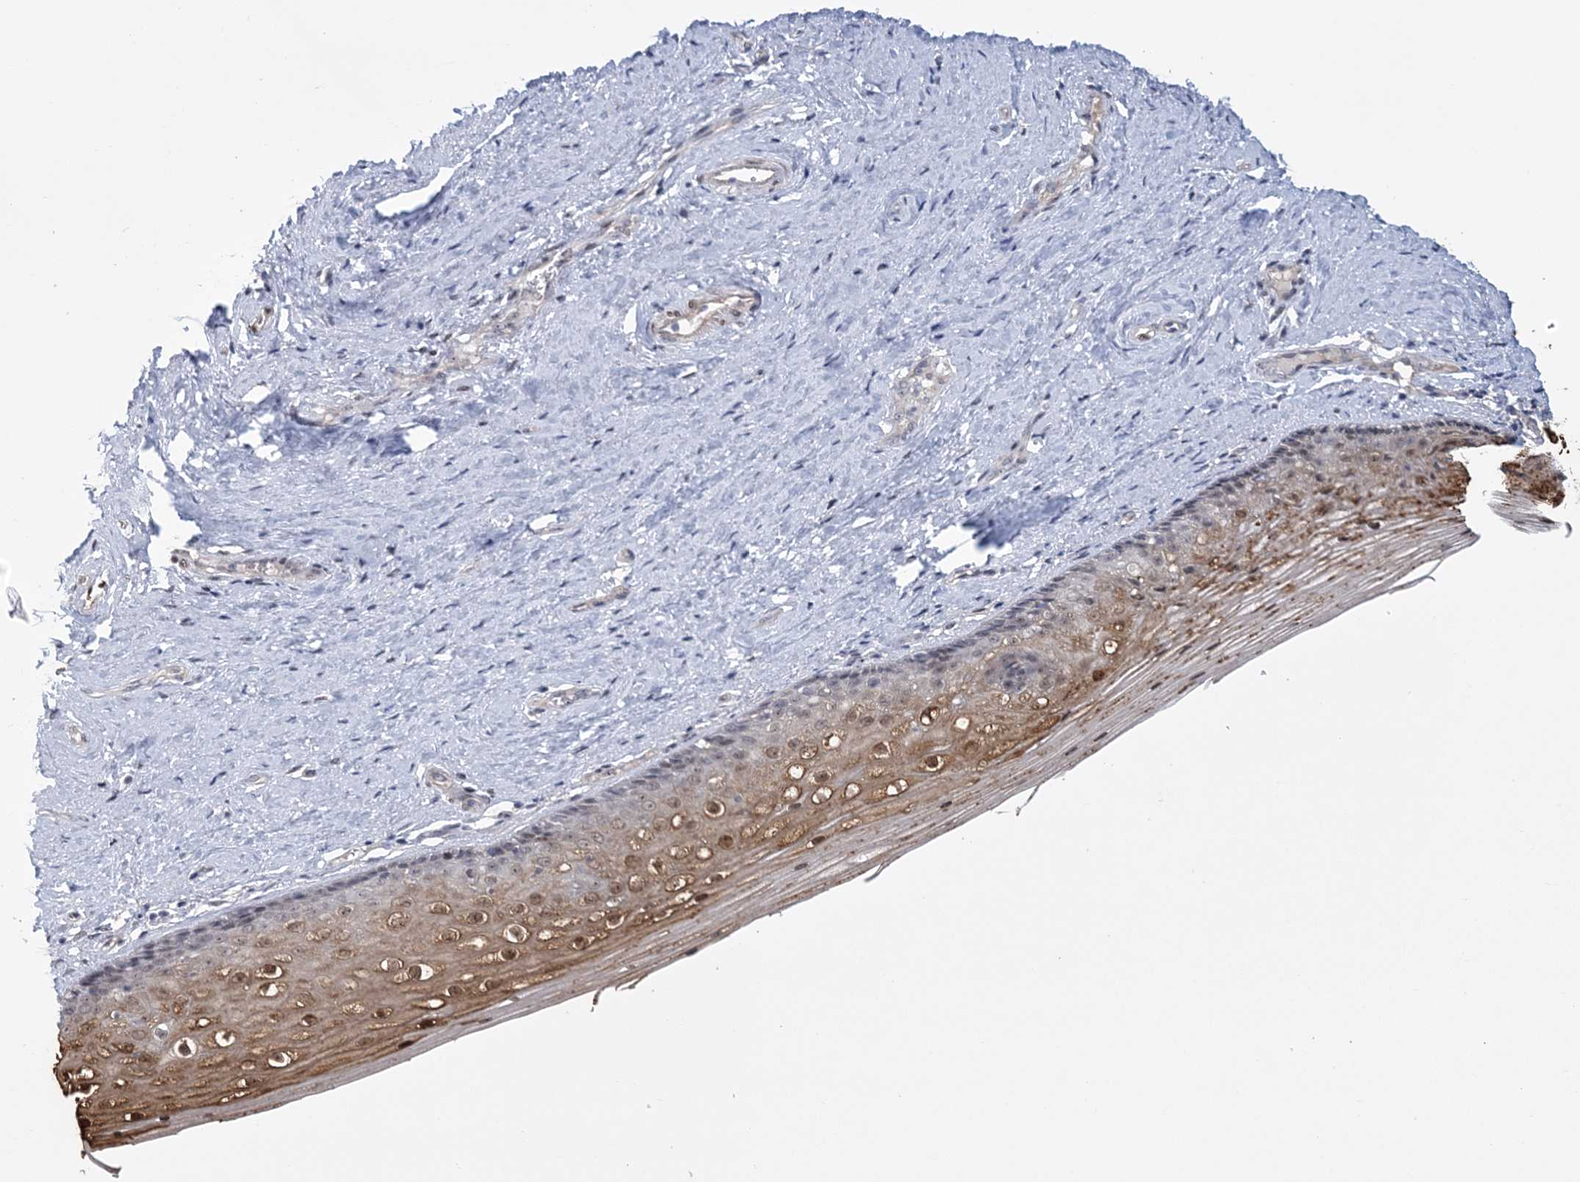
{"staining": {"intensity": "moderate", "quantity": "25%-75%", "location": "cytoplasmic/membranous,nuclear"}, "tissue": "vagina", "cell_type": "Squamous epithelial cells", "image_type": "normal", "snomed": [{"axis": "morphology", "description": "Normal tissue, NOS"}, {"axis": "topography", "description": "Vagina"}], "caption": "Moderate cytoplasmic/membranous,nuclear staining is seen in approximately 25%-75% of squamous epithelial cells in normal vagina. (IHC, brightfield microscopy, high magnification).", "gene": "HOMEZ", "patient": {"sex": "female", "age": 46}}